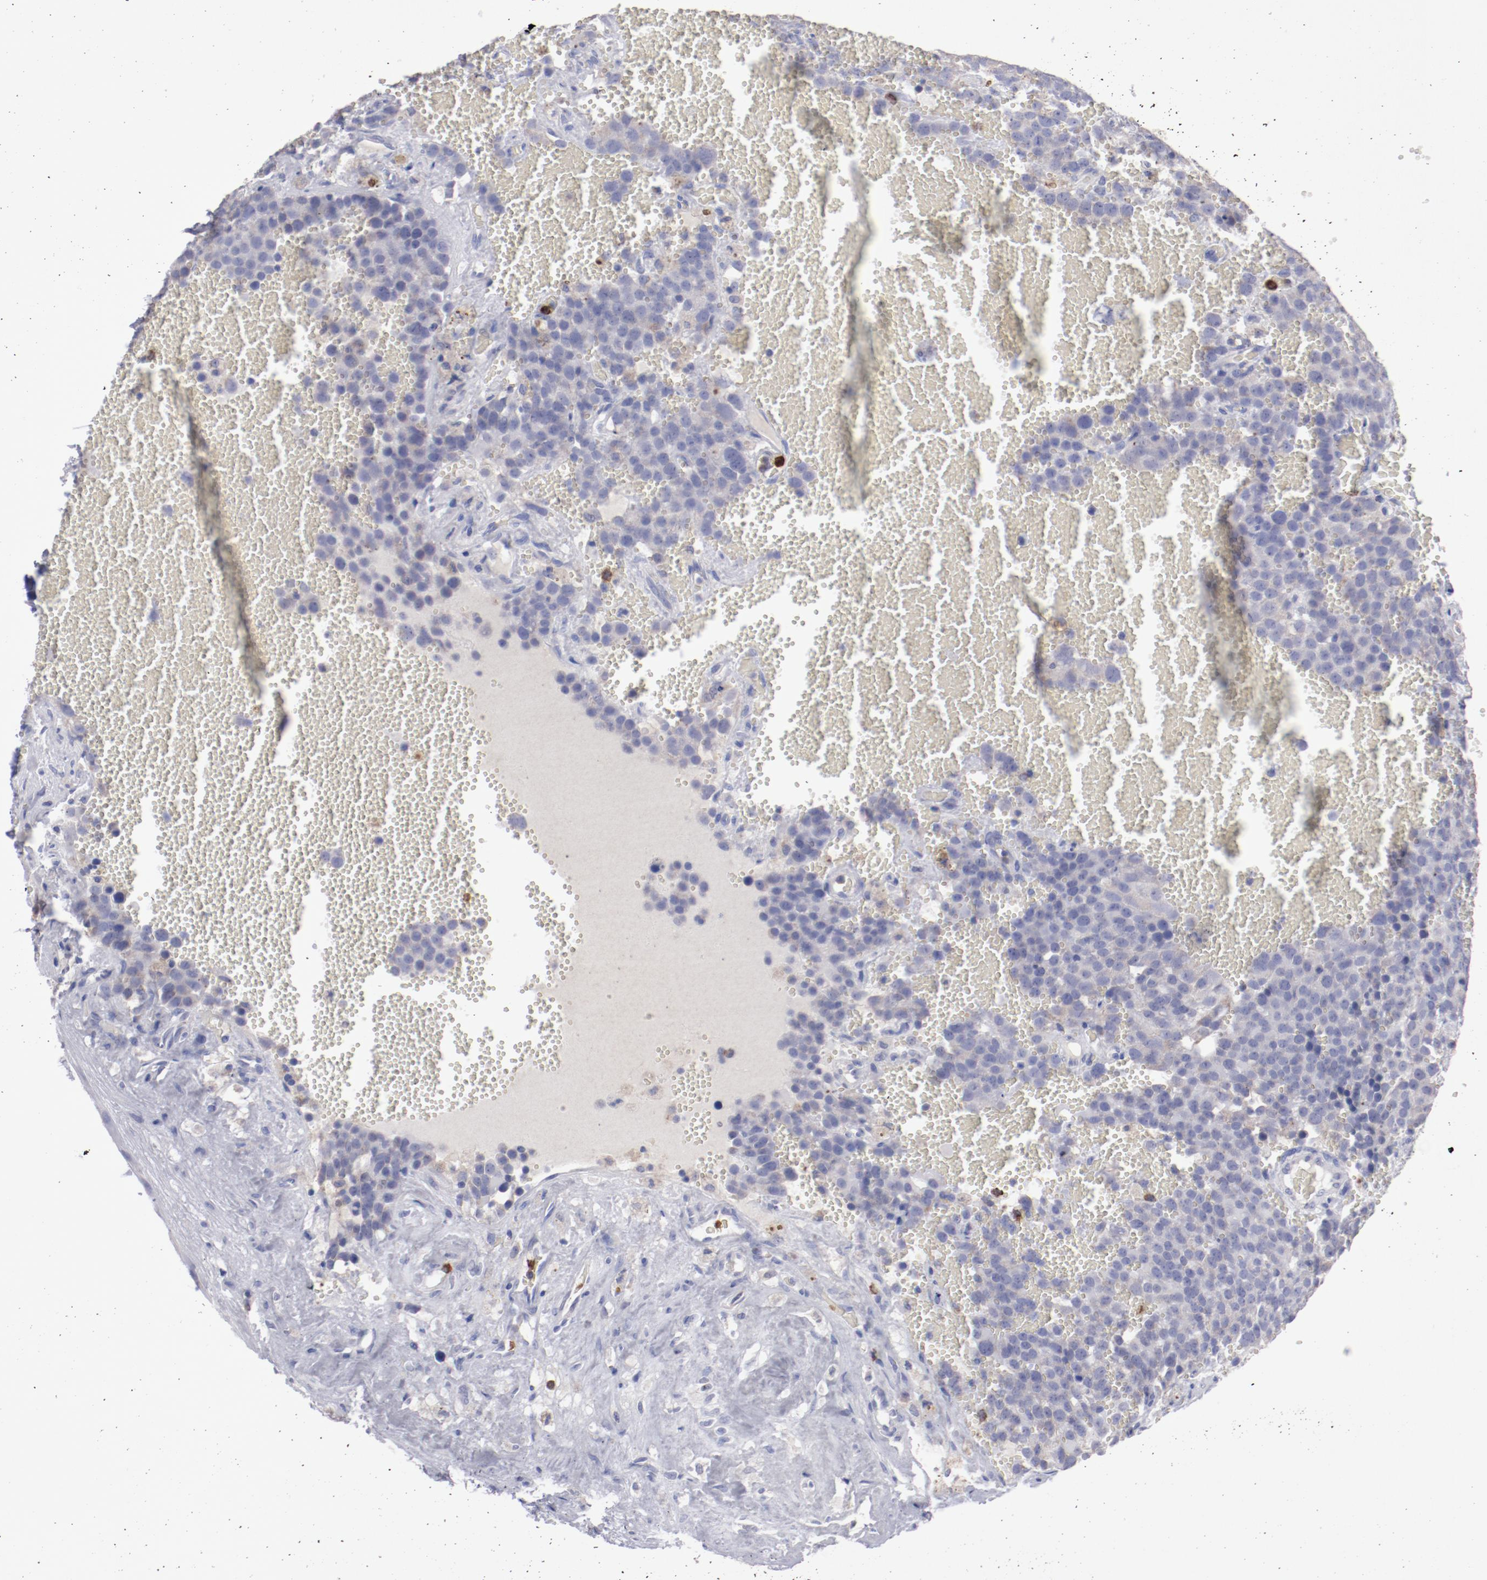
{"staining": {"intensity": "weak", "quantity": "<25%", "location": "cytoplasmic/membranous"}, "tissue": "testis cancer", "cell_type": "Tumor cells", "image_type": "cancer", "snomed": [{"axis": "morphology", "description": "Seminoma, NOS"}, {"axis": "topography", "description": "Testis"}], "caption": "Image shows no protein expression in tumor cells of seminoma (testis) tissue.", "gene": "FGR", "patient": {"sex": "male", "age": 71}}